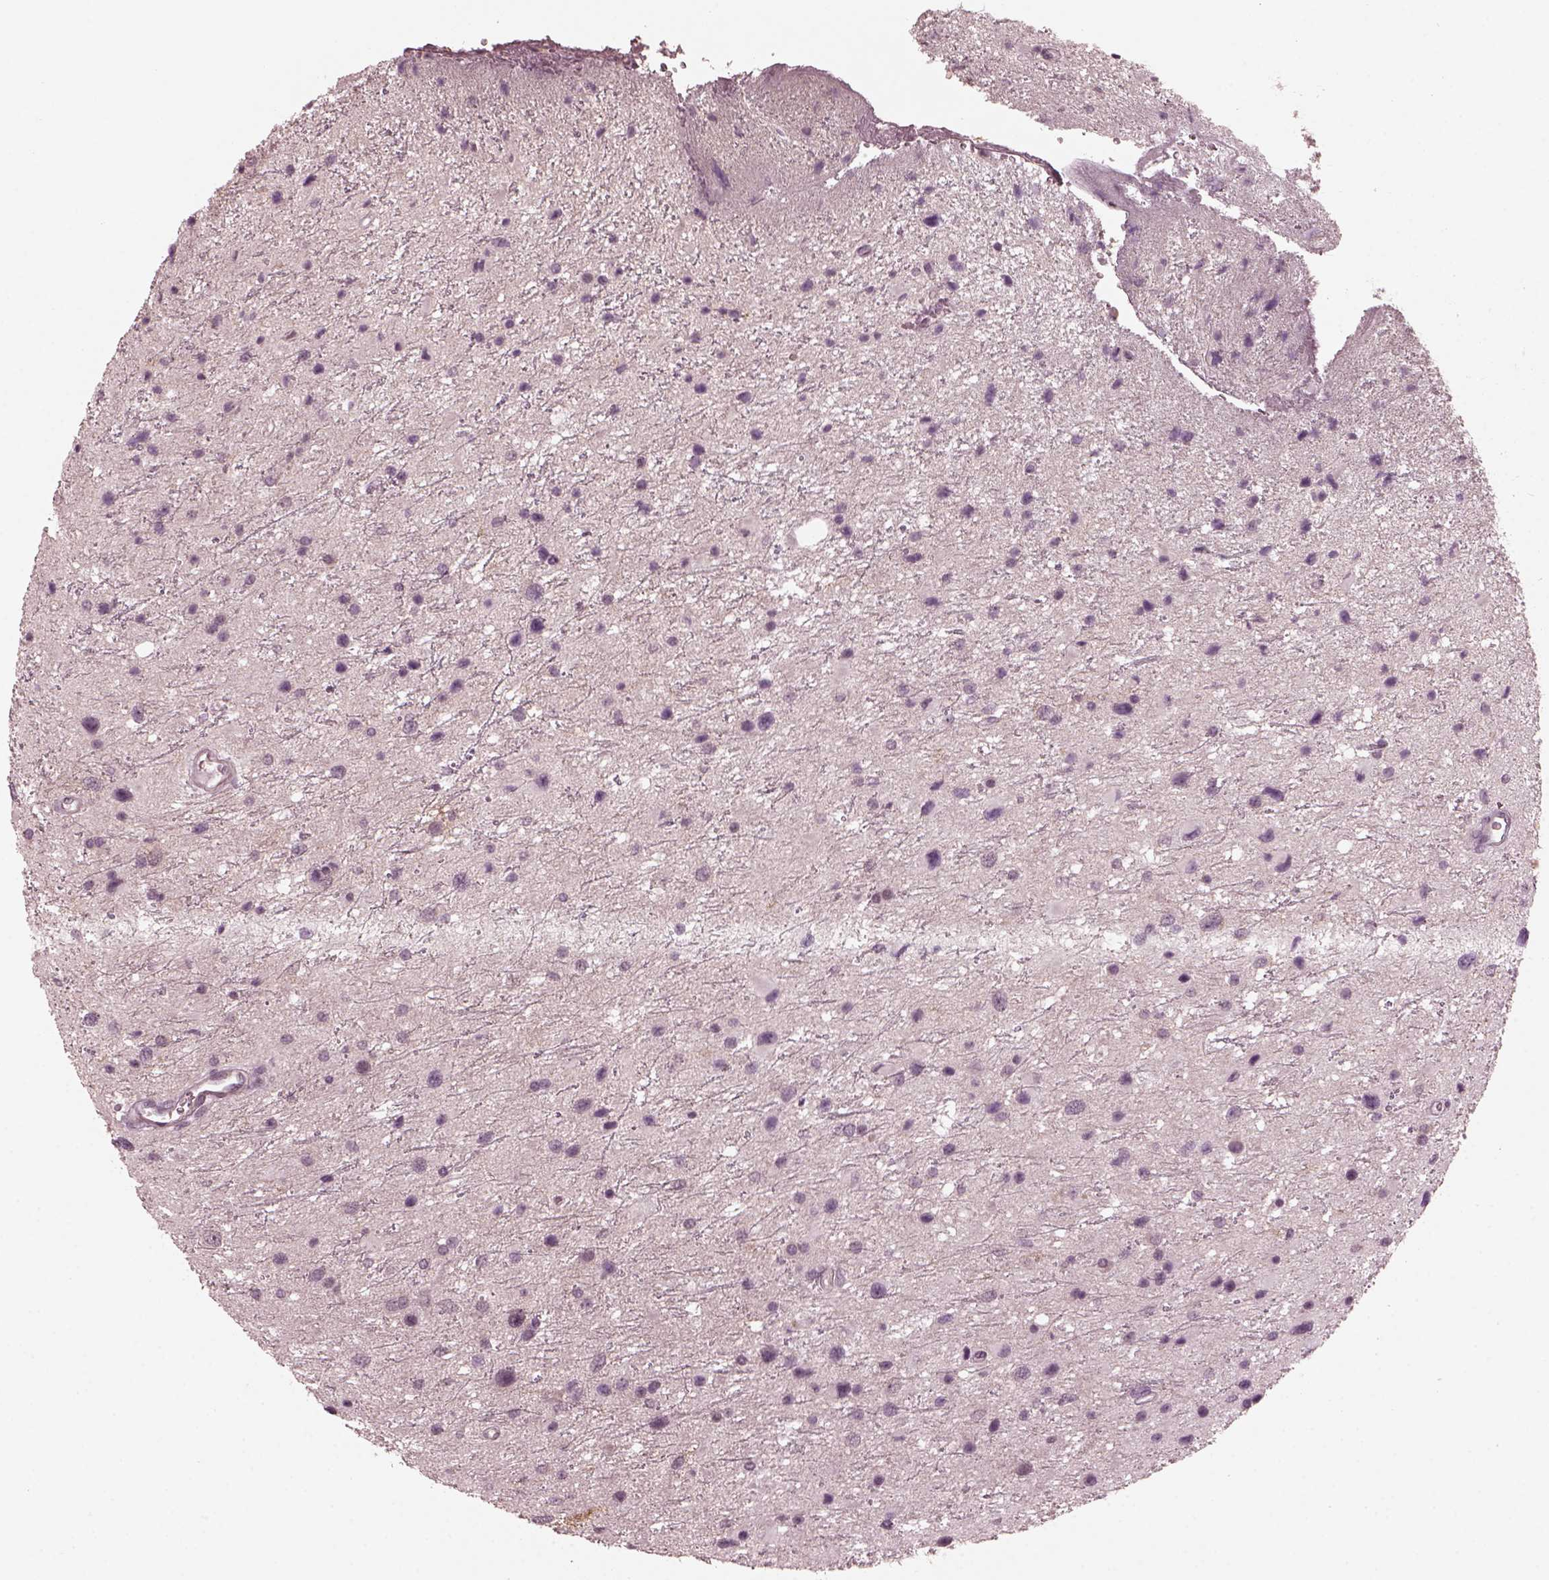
{"staining": {"intensity": "negative", "quantity": "none", "location": "none"}, "tissue": "glioma", "cell_type": "Tumor cells", "image_type": "cancer", "snomed": [{"axis": "morphology", "description": "Glioma, malignant, Low grade"}, {"axis": "topography", "description": "Brain"}], "caption": "Tumor cells are negative for brown protein staining in low-grade glioma (malignant).", "gene": "RGS7", "patient": {"sex": "female", "age": 32}}